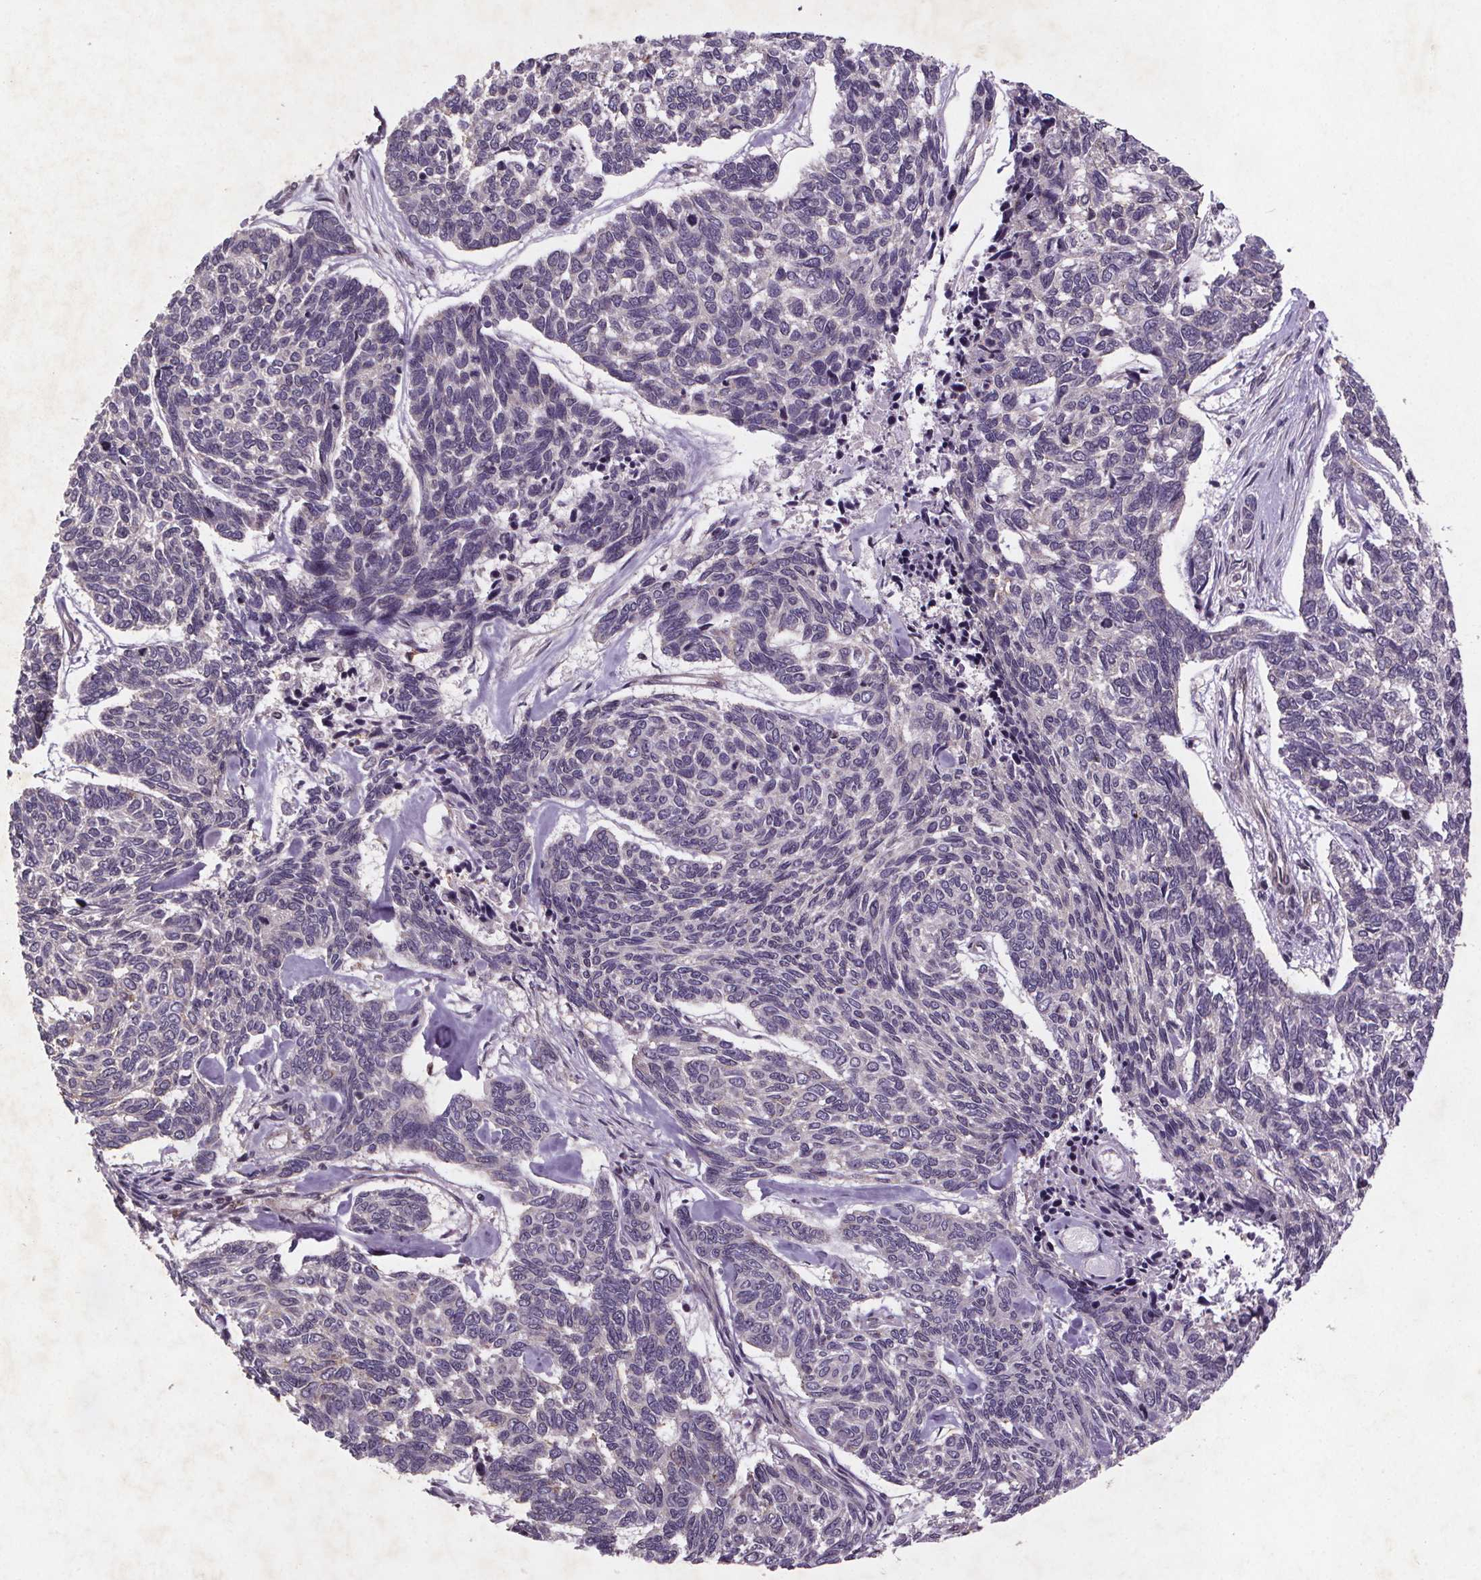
{"staining": {"intensity": "negative", "quantity": "none", "location": "none"}, "tissue": "skin cancer", "cell_type": "Tumor cells", "image_type": "cancer", "snomed": [{"axis": "morphology", "description": "Basal cell carcinoma"}, {"axis": "topography", "description": "Skin"}], "caption": "A histopathology image of human basal cell carcinoma (skin) is negative for staining in tumor cells.", "gene": "STRN3", "patient": {"sex": "female", "age": 65}}